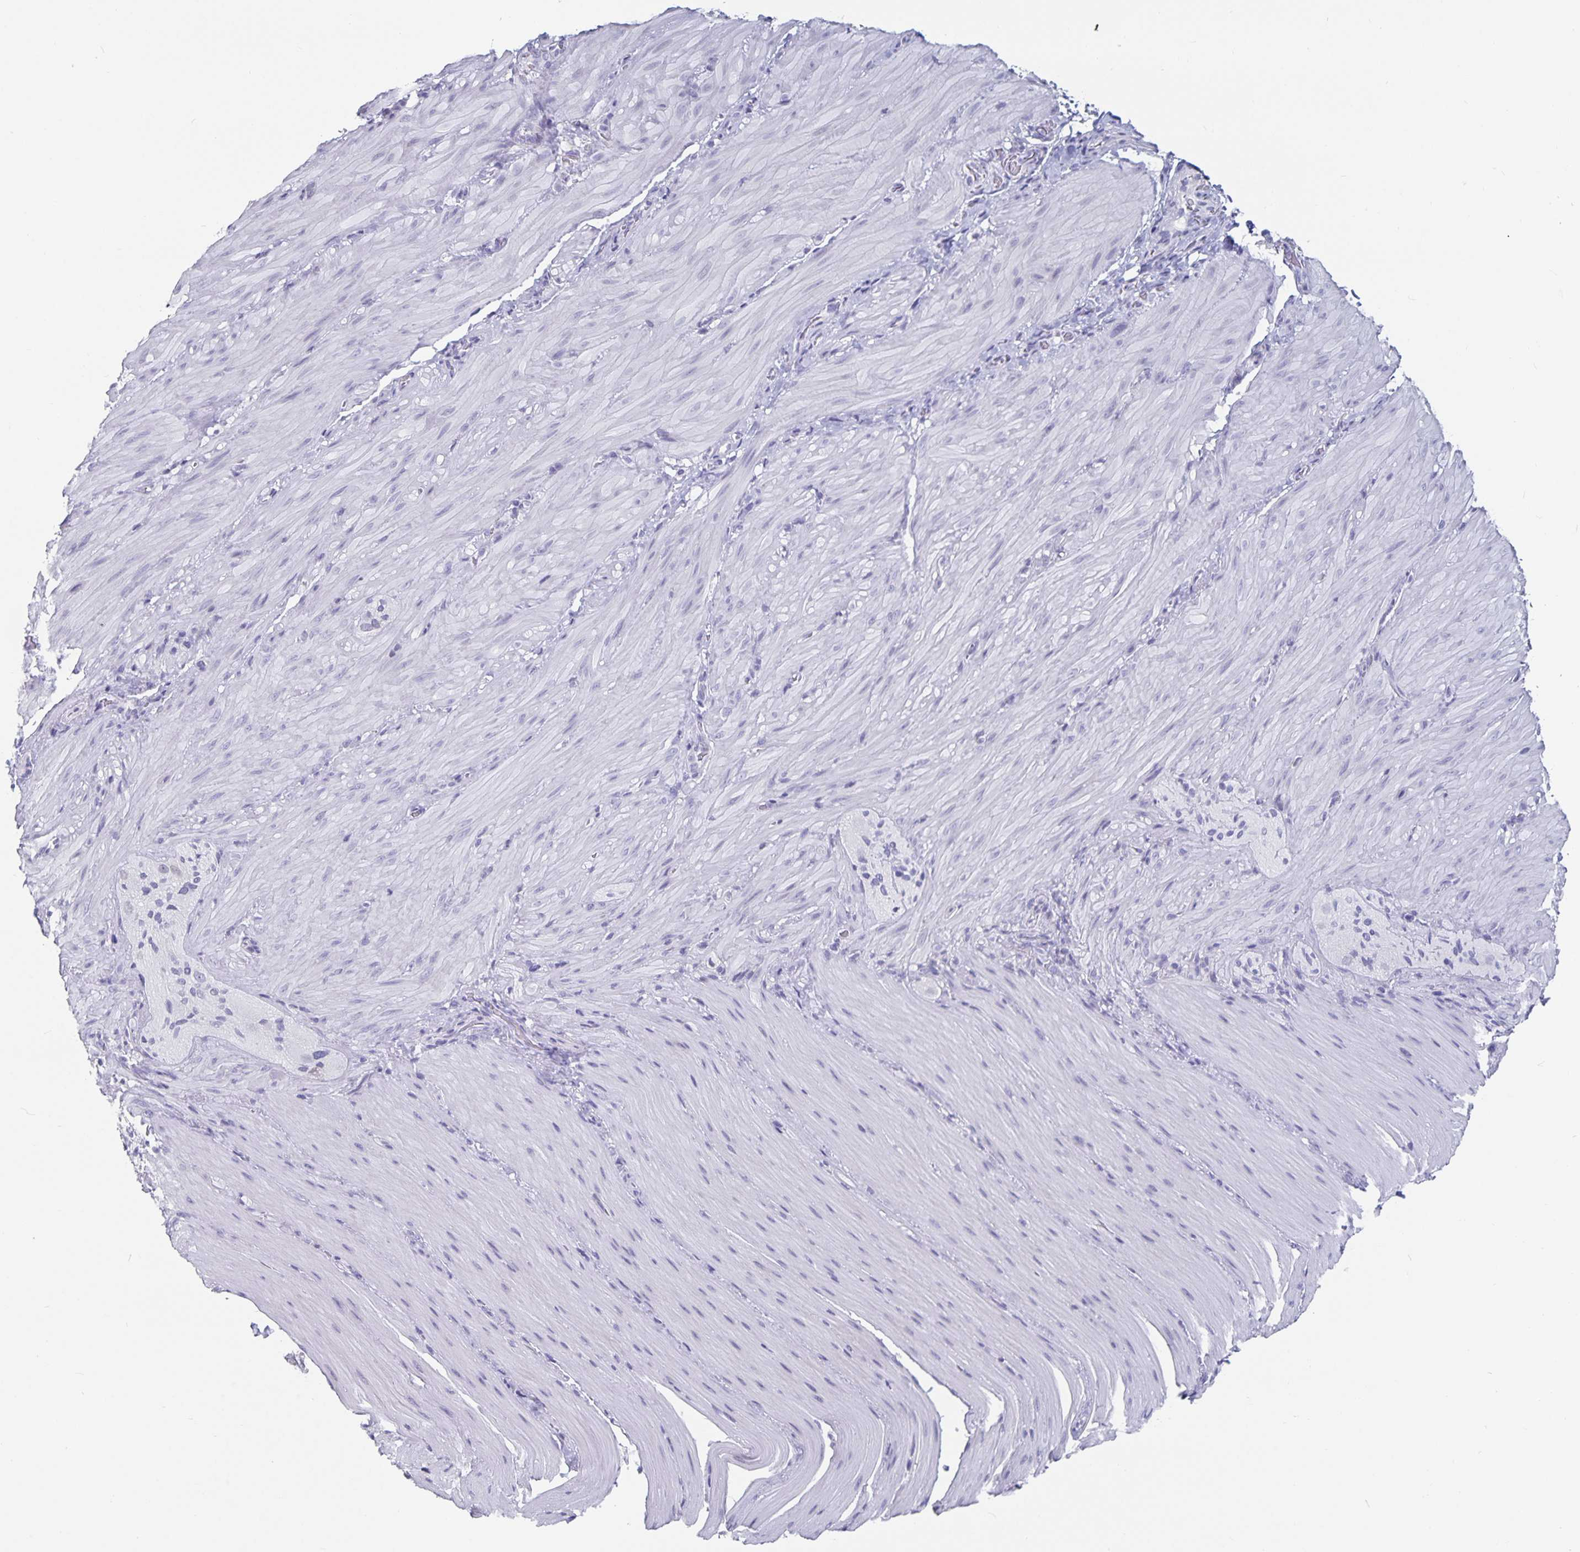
{"staining": {"intensity": "negative", "quantity": "none", "location": "none"}, "tissue": "smooth muscle", "cell_type": "Smooth muscle cells", "image_type": "normal", "snomed": [{"axis": "morphology", "description": "Normal tissue, NOS"}, {"axis": "topography", "description": "Smooth muscle"}, {"axis": "topography", "description": "Colon"}], "caption": "This histopathology image is of unremarkable smooth muscle stained with immunohistochemistry to label a protein in brown with the nuclei are counter-stained blue. There is no staining in smooth muscle cells. (DAB IHC visualized using brightfield microscopy, high magnification).", "gene": "OLIG2", "patient": {"sex": "male", "age": 73}}